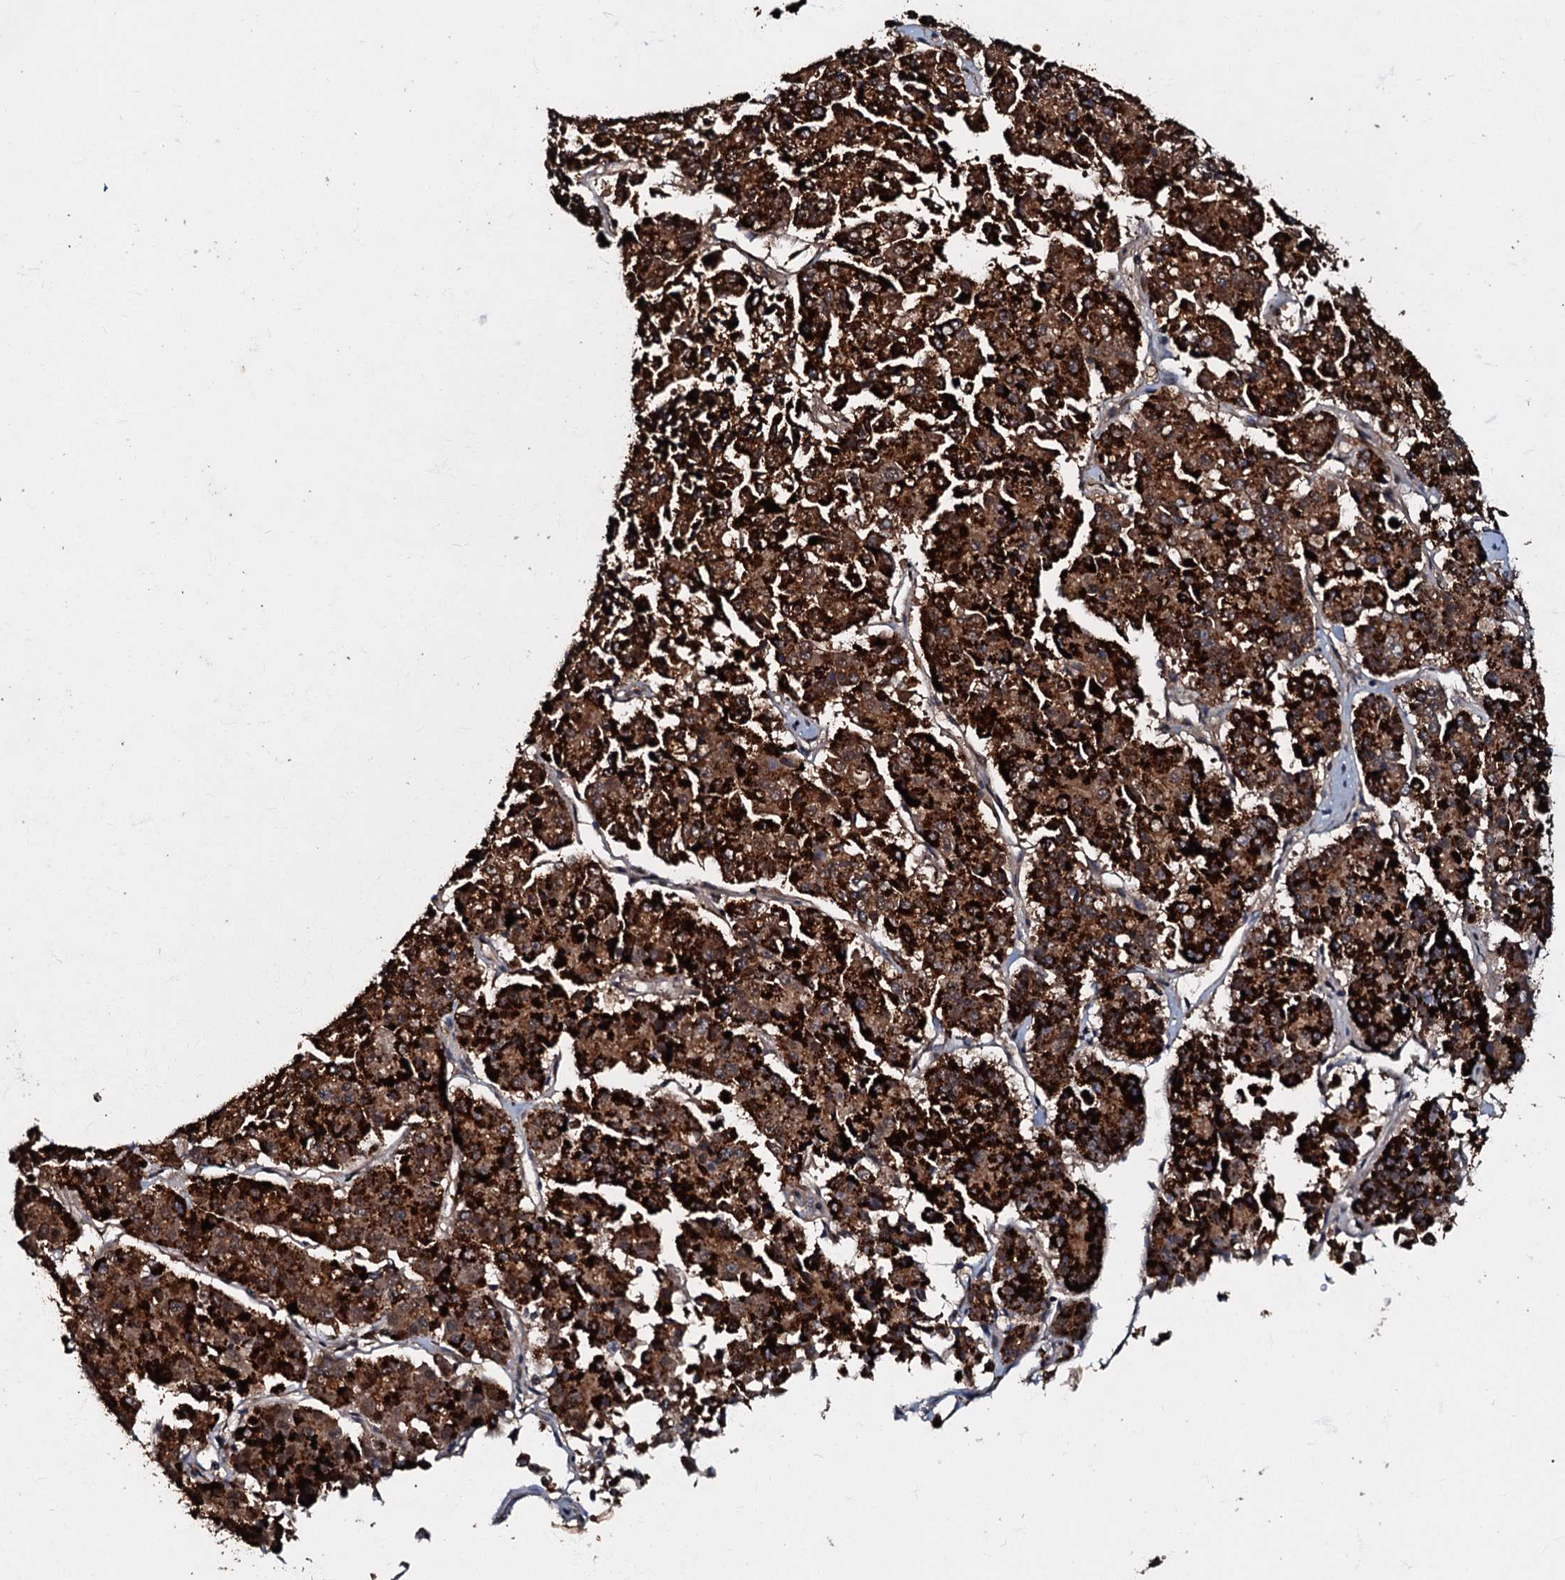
{"staining": {"intensity": "strong", "quantity": ">75%", "location": "cytoplasmic/membranous"}, "tissue": "pancreatic cancer", "cell_type": "Tumor cells", "image_type": "cancer", "snomed": [{"axis": "morphology", "description": "Adenocarcinoma, NOS"}, {"axis": "topography", "description": "Pancreas"}], "caption": "A micrograph of human adenocarcinoma (pancreatic) stained for a protein reveals strong cytoplasmic/membranous brown staining in tumor cells. (Stains: DAB in brown, nuclei in blue, Microscopy: brightfield microscopy at high magnification).", "gene": "MANSC4", "patient": {"sex": "male", "age": 50}}